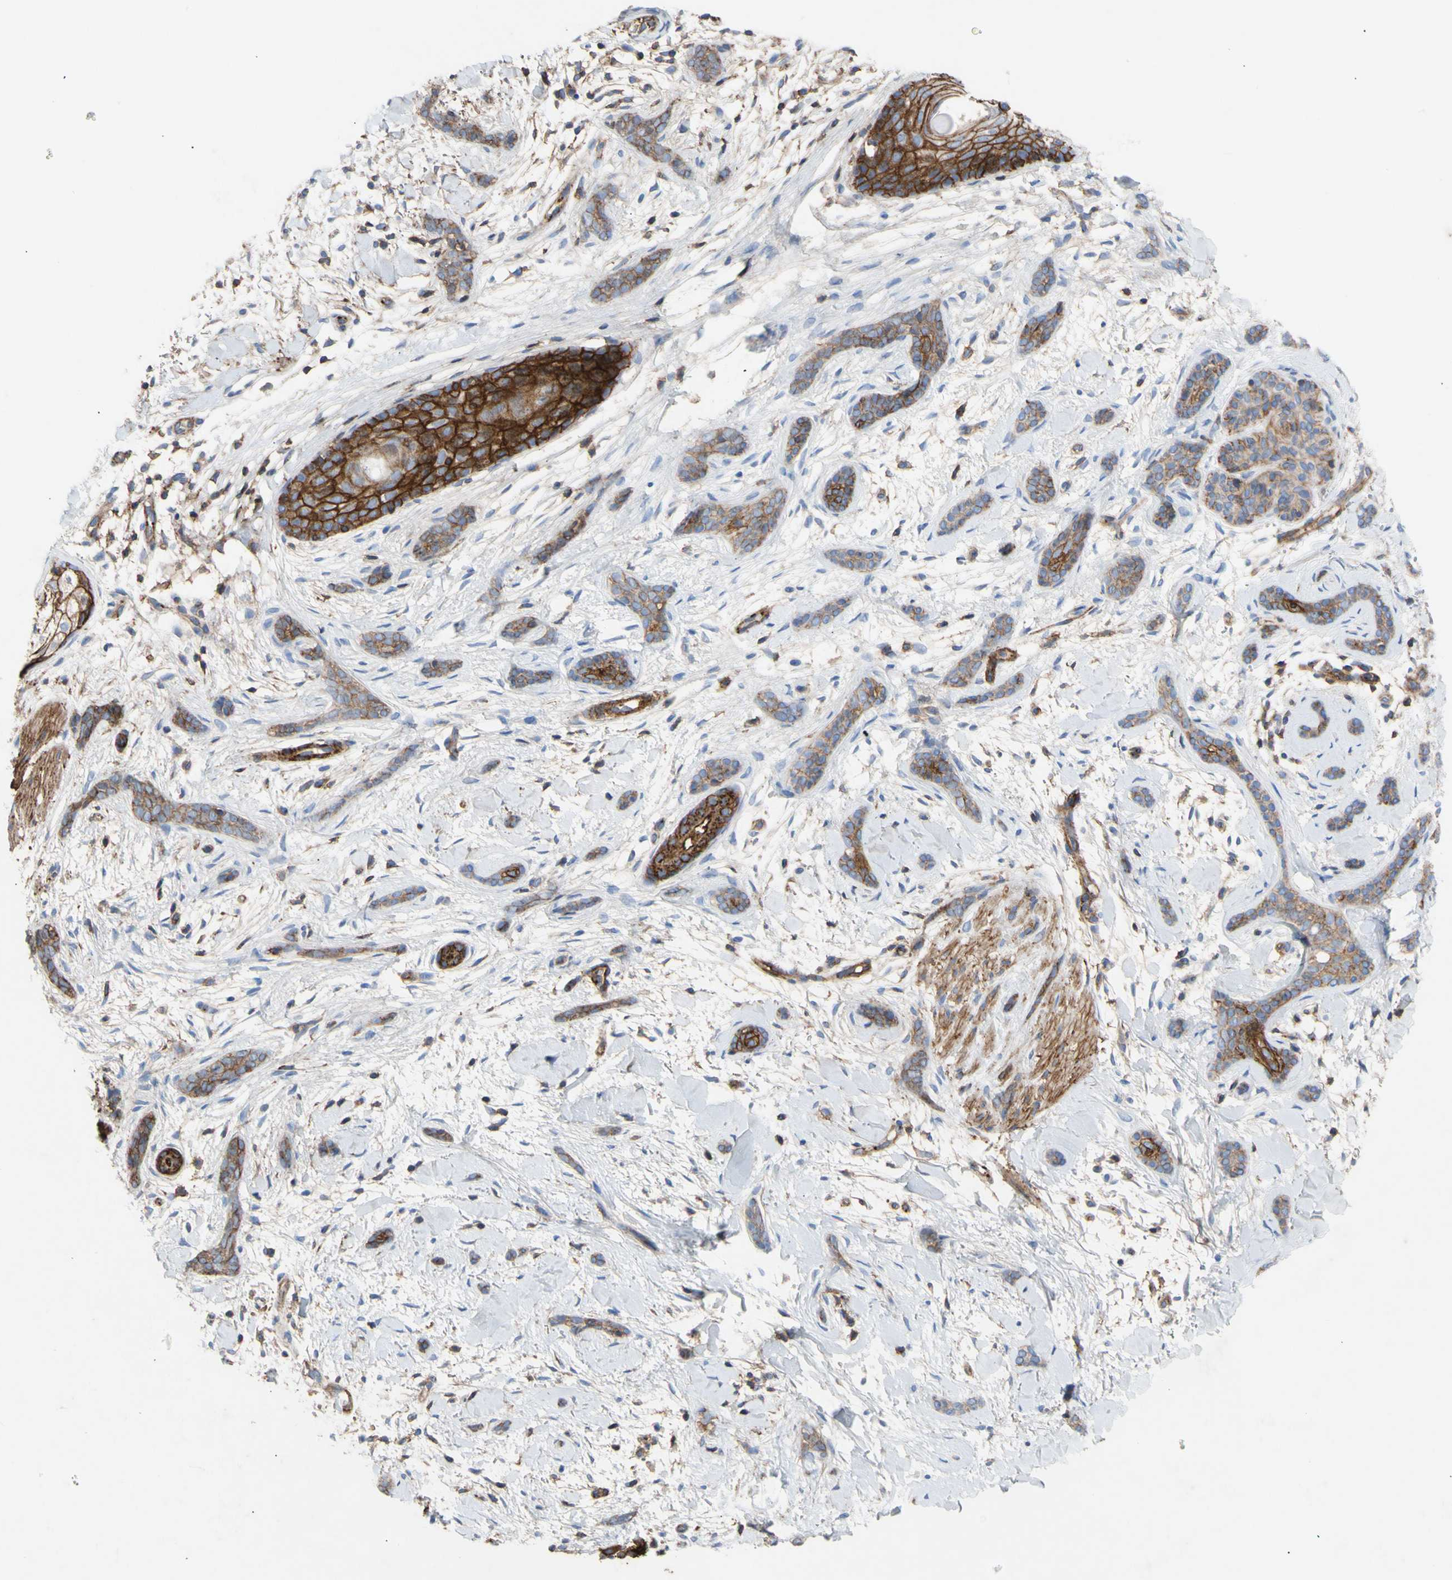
{"staining": {"intensity": "strong", "quantity": "25%-75%", "location": "cytoplasmic/membranous"}, "tissue": "skin cancer", "cell_type": "Tumor cells", "image_type": "cancer", "snomed": [{"axis": "morphology", "description": "Basal cell carcinoma"}, {"axis": "morphology", "description": "Adnexal tumor, benign"}, {"axis": "topography", "description": "Skin"}], "caption": "A high amount of strong cytoplasmic/membranous expression is seen in about 25%-75% of tumor cells in skin basal cell carcinoma tissue.", "gene": "ATP2A3", "patient": {"sex": "female", "age": 42}}